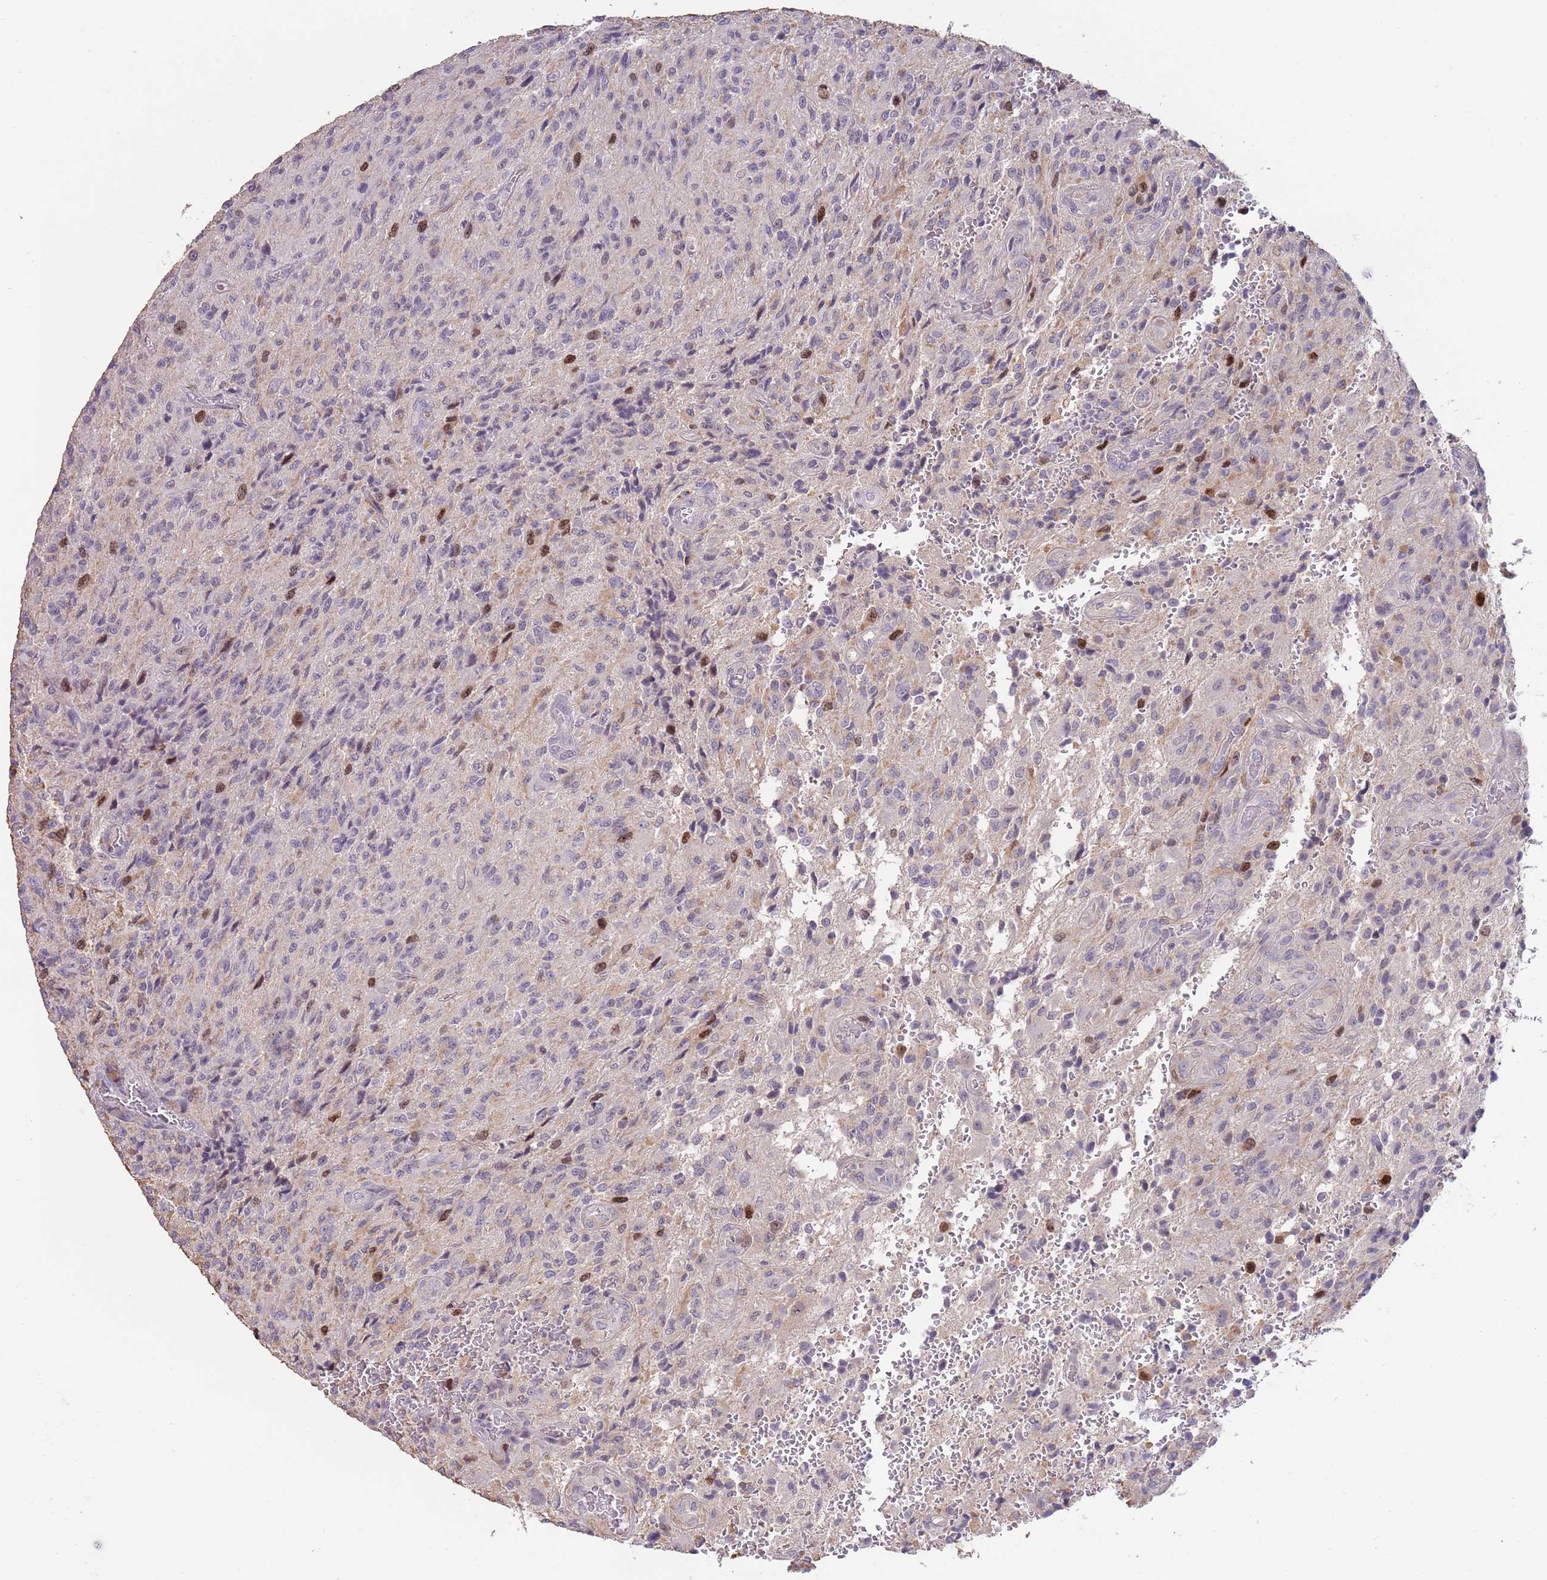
{"staining": {"intensity": "moderate", "quantity": "<25%", "location": "nuclear"}, "tissue": "glioma", "cell_type": "Tumor cells", "image_type": "cancer", "snomed": [{"axis": "morphology", "description": "Normal tissue, NOS"}, {"axis": "morphology", "description": "Glioma, malignant, High grade"}, {"axis": "topography", "description": "Cerebral cortex"}], "caption": "High-grade glioma (malignant) was stained to show a protein in brown. There is low levels of moderate nuclear staining in about <25% of tumor cells.", "gene": "PIMREG", "patient": {"sex": "male", "age": 56}}